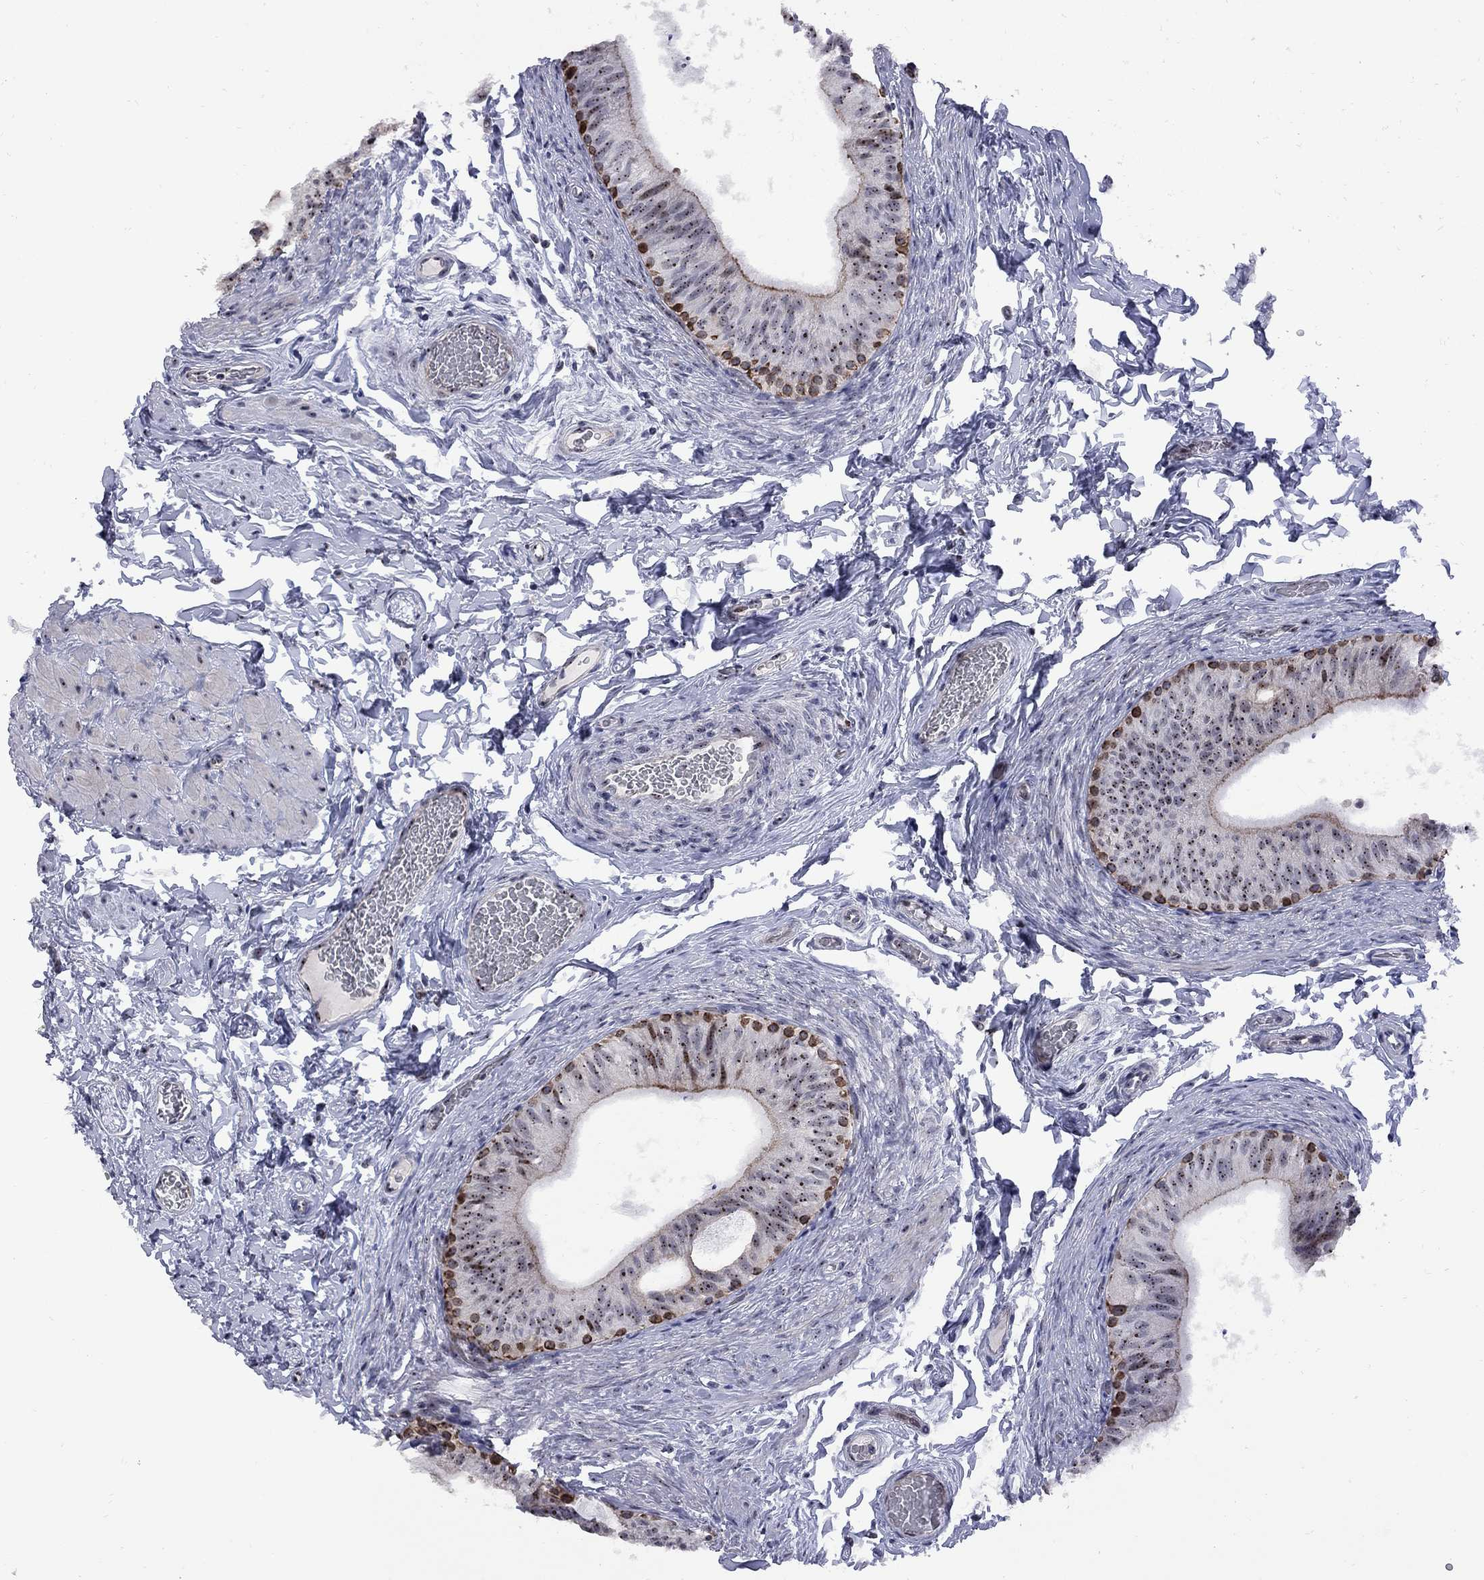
{"staining": {"intensity": "strong", "quantity": "<25%", "location": "nuclear"}, "tissue": "epididymis", "cell_type": "Glandular cells", "image_type": "normal", "snomed": [{"axis": "morphology", "description": "Normal tissue, NOS"}, {"axis": "topography", "description": "Epididymis"}, {"axis": "topography", "description": "Vas deferens"}], "caption": "High-power microscopy captured an immunohistochemistry (IHC) micrograph of normal epididymis, revealing strong nuclear positivity in approximately <25% of glandular cells.", "gene": "DHX33", "patient": {"sex": "male", "age": 23}}